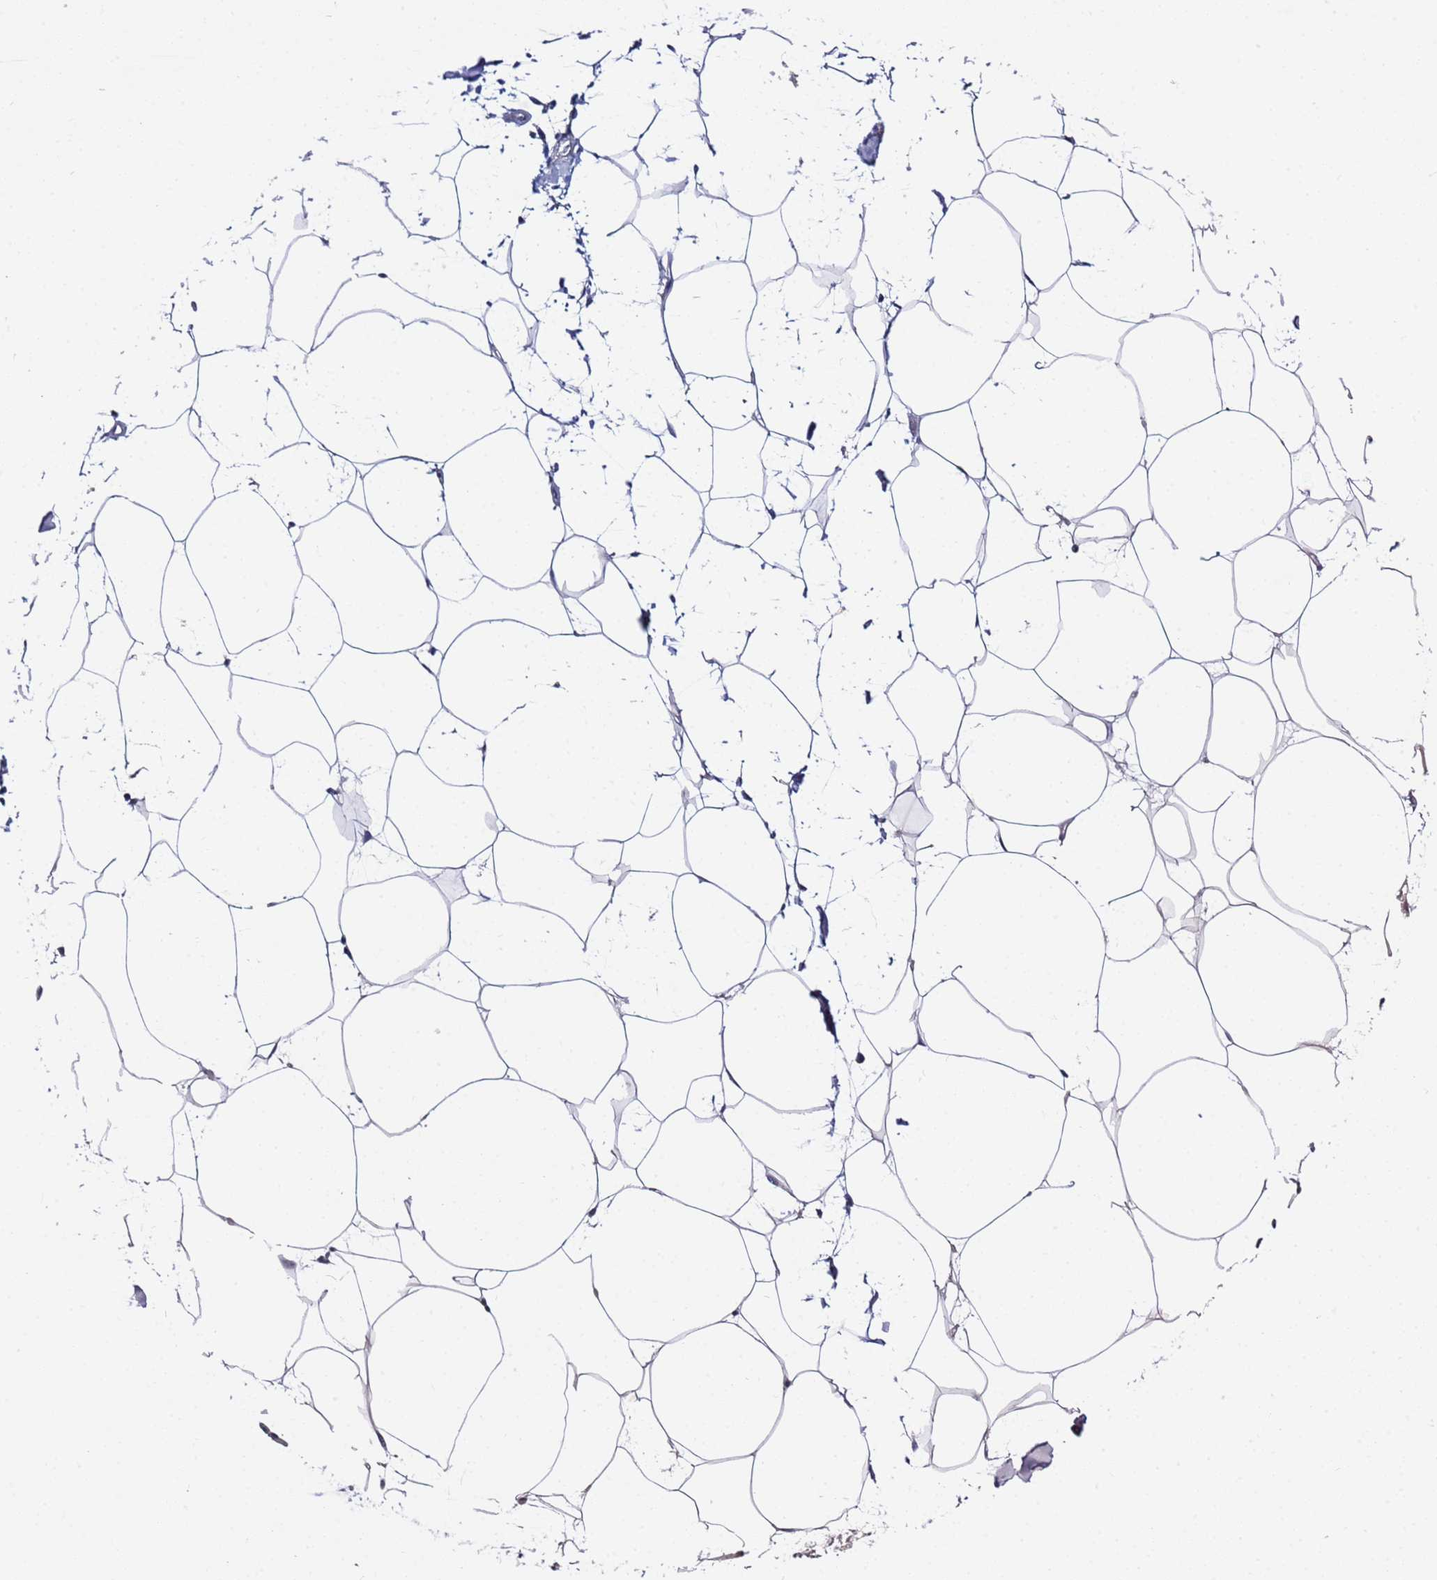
{"staining": {"intensity": "weak", "quantity": "25%-75%", "location": "cytoplasmic/membranous"}, "tissue": "adipose tissue", "cell_type": "Adipocytes", "image_type": "normal", "snomed": [{"axis": "morphology", "description": "Normal tissue, NOS"}, {"axis": "topography", "description": "Adipose tissue"}], "caption": "Immunohistochemistry (DAB (3,3'-diaminobenzidine)) staining of benign adipose tissue reveals weak cytoplasmic/membranous protein staining in approximately 25%-75% of adipocytes. (IHC, brightfield microscopy, high magnification).", "gene": "LENG1", "patient": {"sex": "female", "age": 37}}